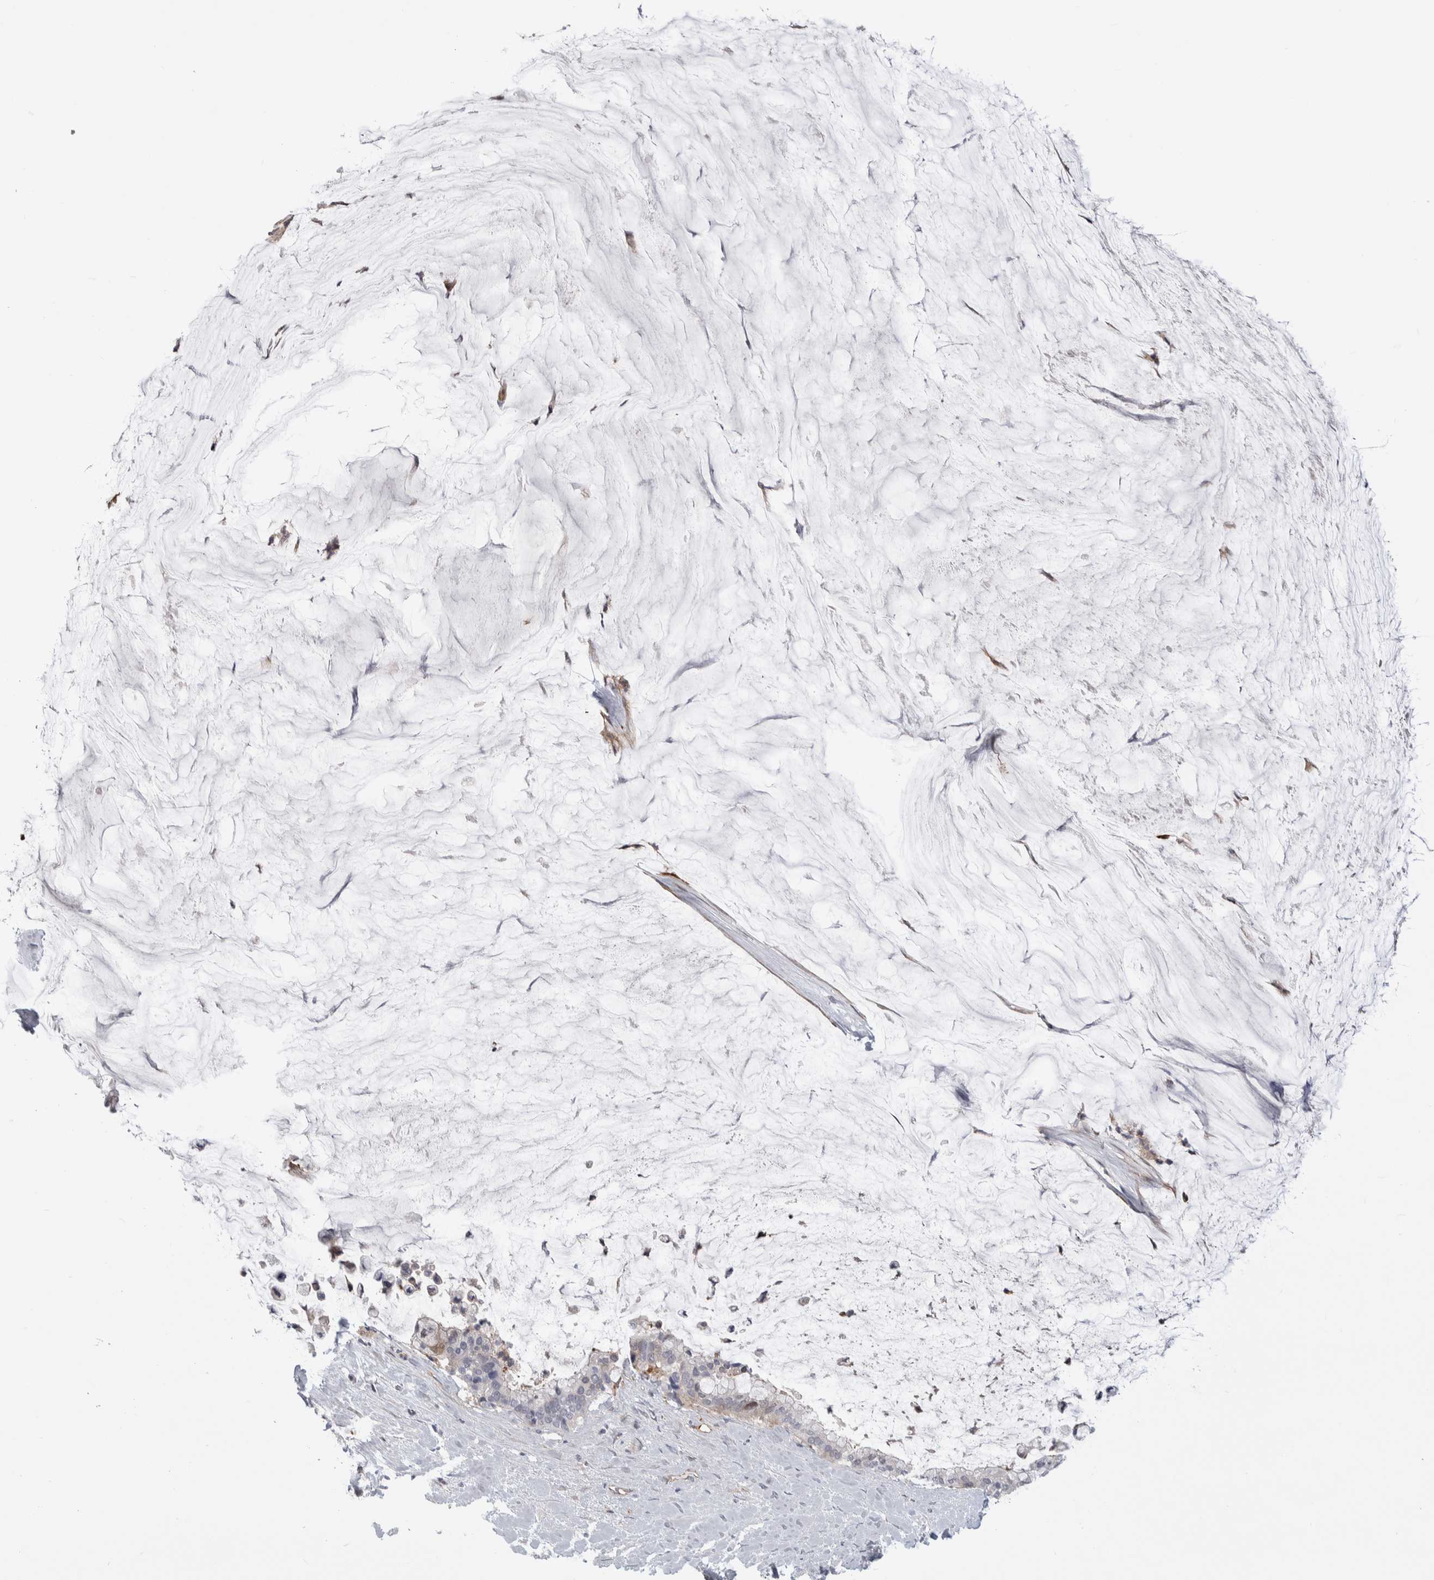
{"staining": {"intensity": "weak", "quantity": "<25%", "location": "cytoplasmic/membranous"}, "tissue": "pancreatic cancer", "cell_type": "Tumor cells", "image_type": "cancer", "snomed": [{"axis": "morphology", "description": "Adenocarcinoma, NOS"}, {"axis": "topography", "description": "Pancreas"}], "caption": "Tumor cells are negative for protein expression in human adenocarcinoma (pancreatic).", "gene": "ZNF862", "patient": {"sex": "male", "age": 41}}